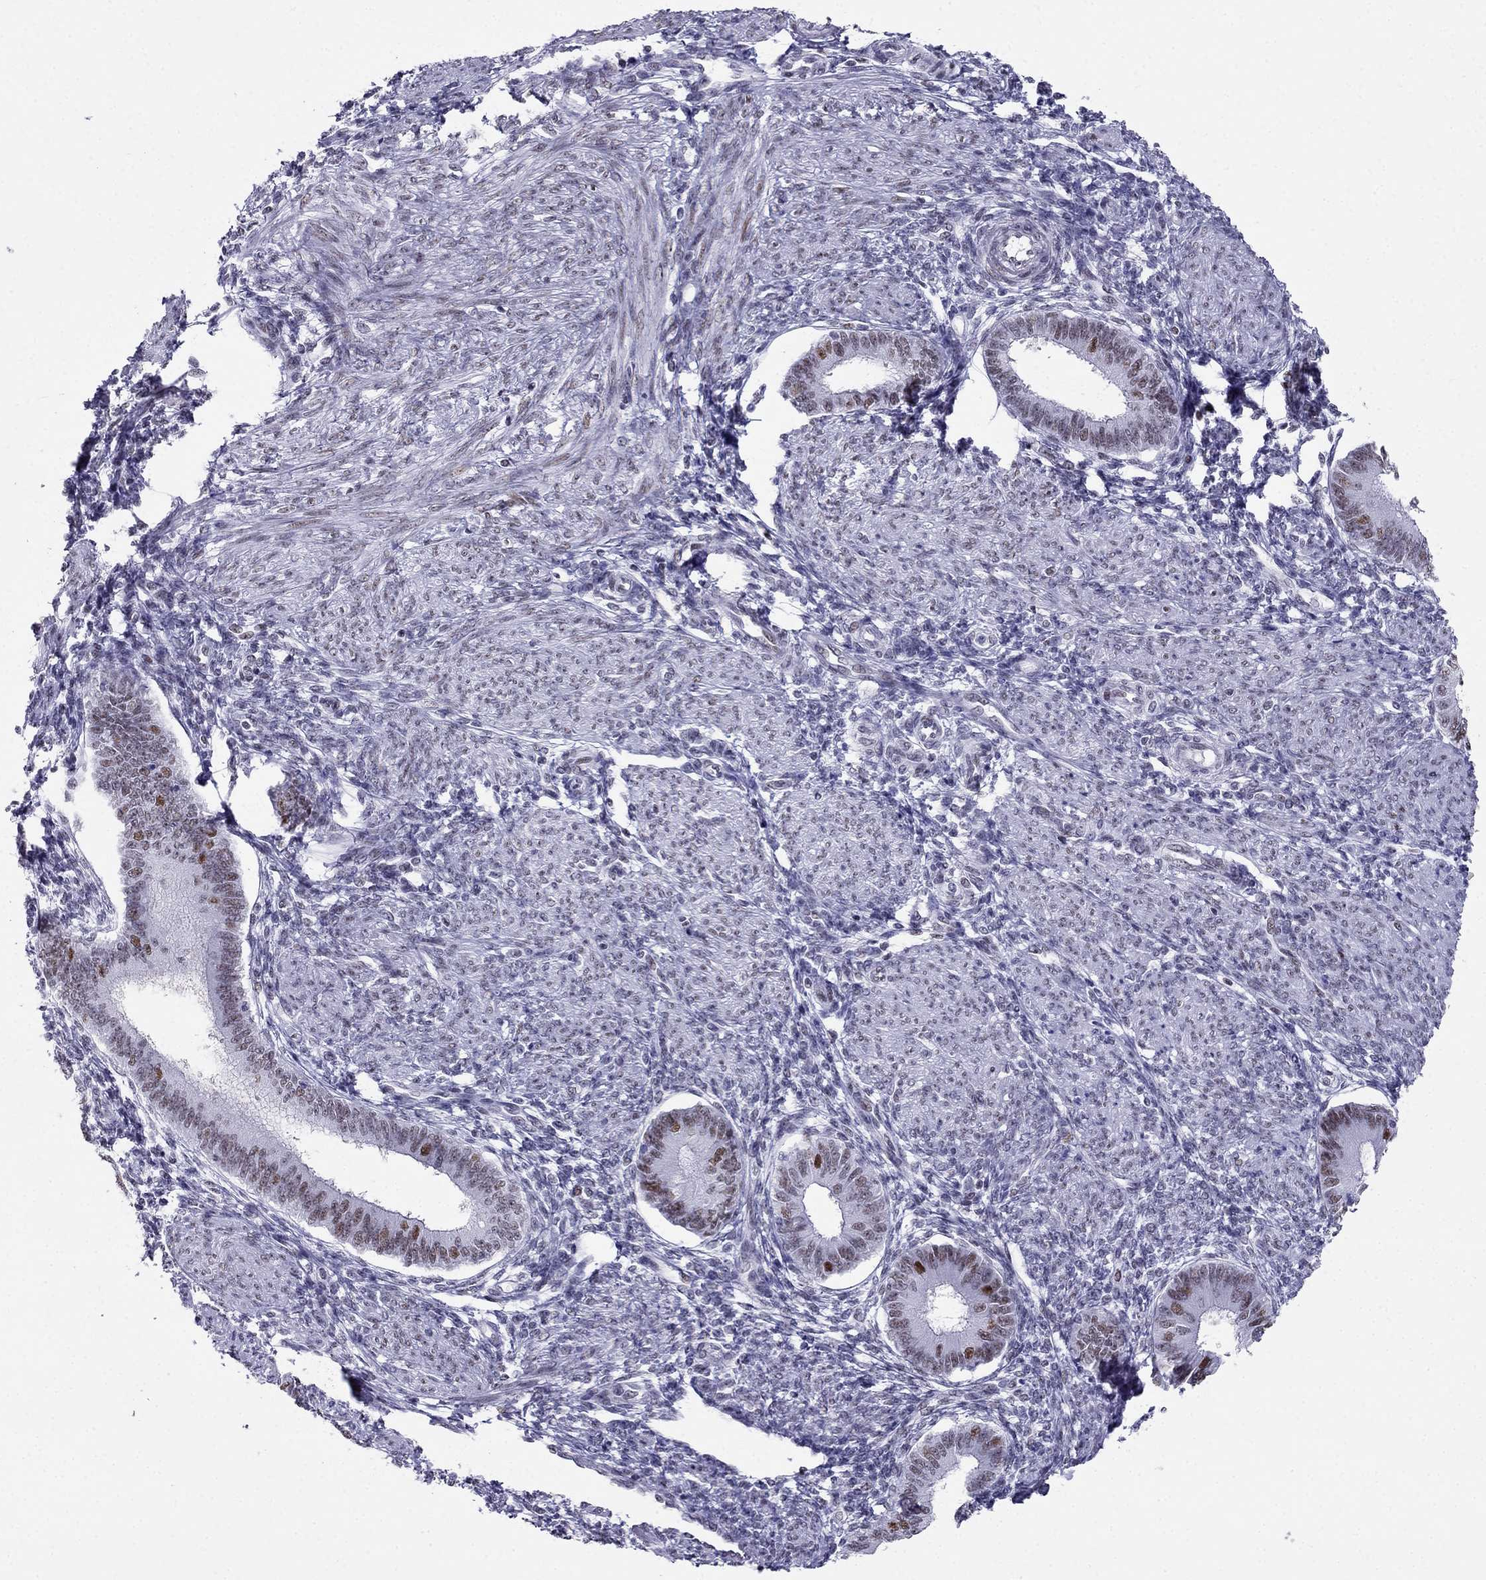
{"staining": {"intensity": "negative", "quantity": "none", "location": "none"}, "tissue": "endometrium", "cell_type": "Cells in endometrial stroma", "image_type": "normal", "snomed": [{"axis": "morphology", "description": "Normal tissue, NOS"}, {"axis": "topography", "description": "Endometrium"}], "caption": "IHC micrograph of normal human endometrium stained for a protein (brown), which shows no staining in cells in endometrial stroma. (DAB (3,3'-diaminobenzidine) immunohistochemistry visualized using brightfield microscopy, high magnification).", "gene": "PPM1G", "patient": {"sex": "female", "age": 39}}